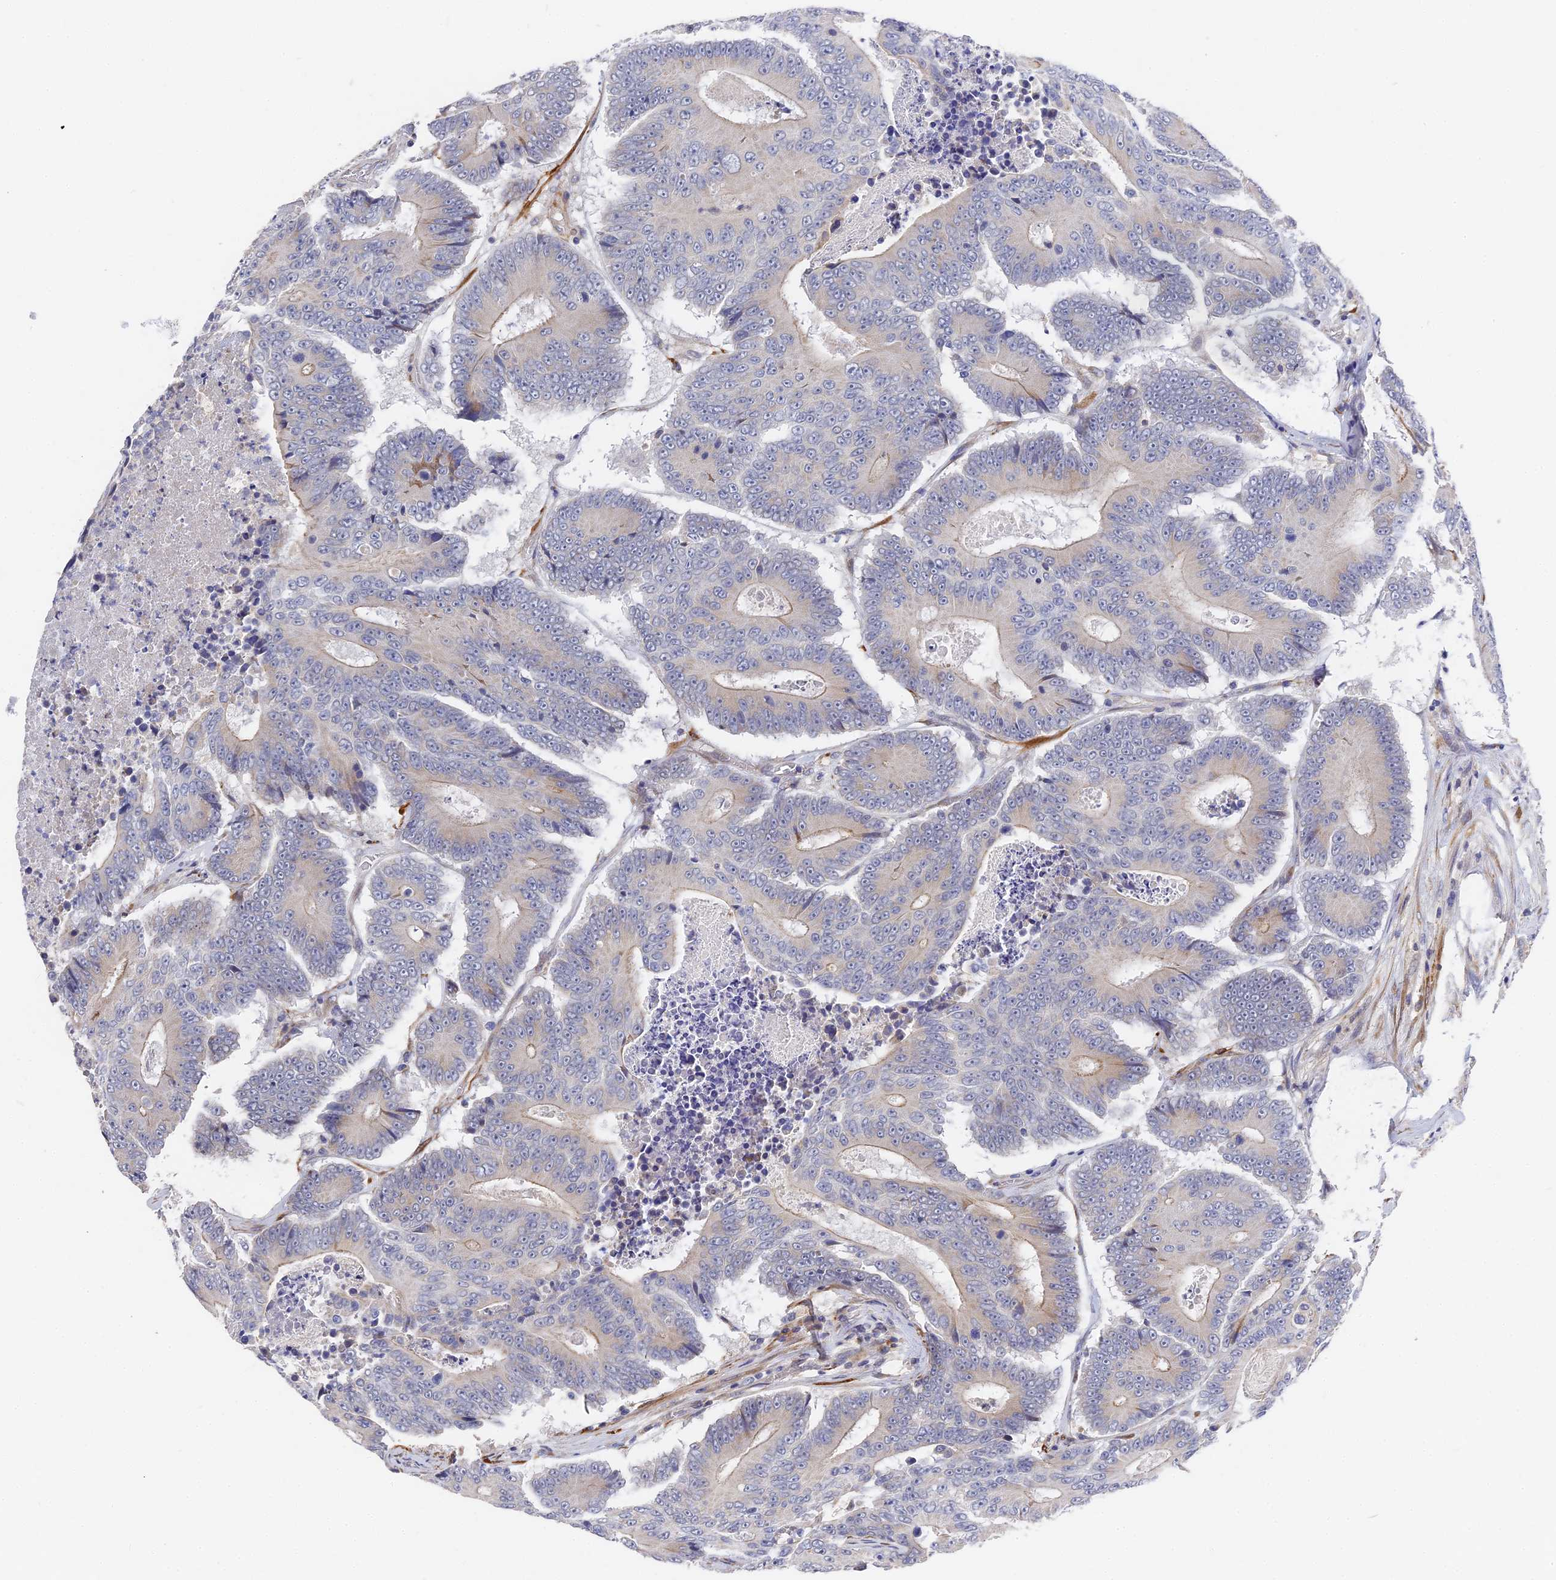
{"staining": {"intensity": "negative", "quantity": "none", "location": "none"}, "tissue": "colorectal cancer", "cell_type": "Tumor cells", "image_type": "cancer", "snomed": [{"axis": "morphology", "description": "Adenocarcinoma, NOS"}, {"axis": "topography", "description": "Colon"}], "caption": "A high-resolution photomicrograph shows immunohistochemistry (IHC) staining of colorectal cancer (adenocarcinoma), which shows no significant staining in tumor cells.", "gene": "CCDC113", "patient": {"sex": "male", "age": 83}}